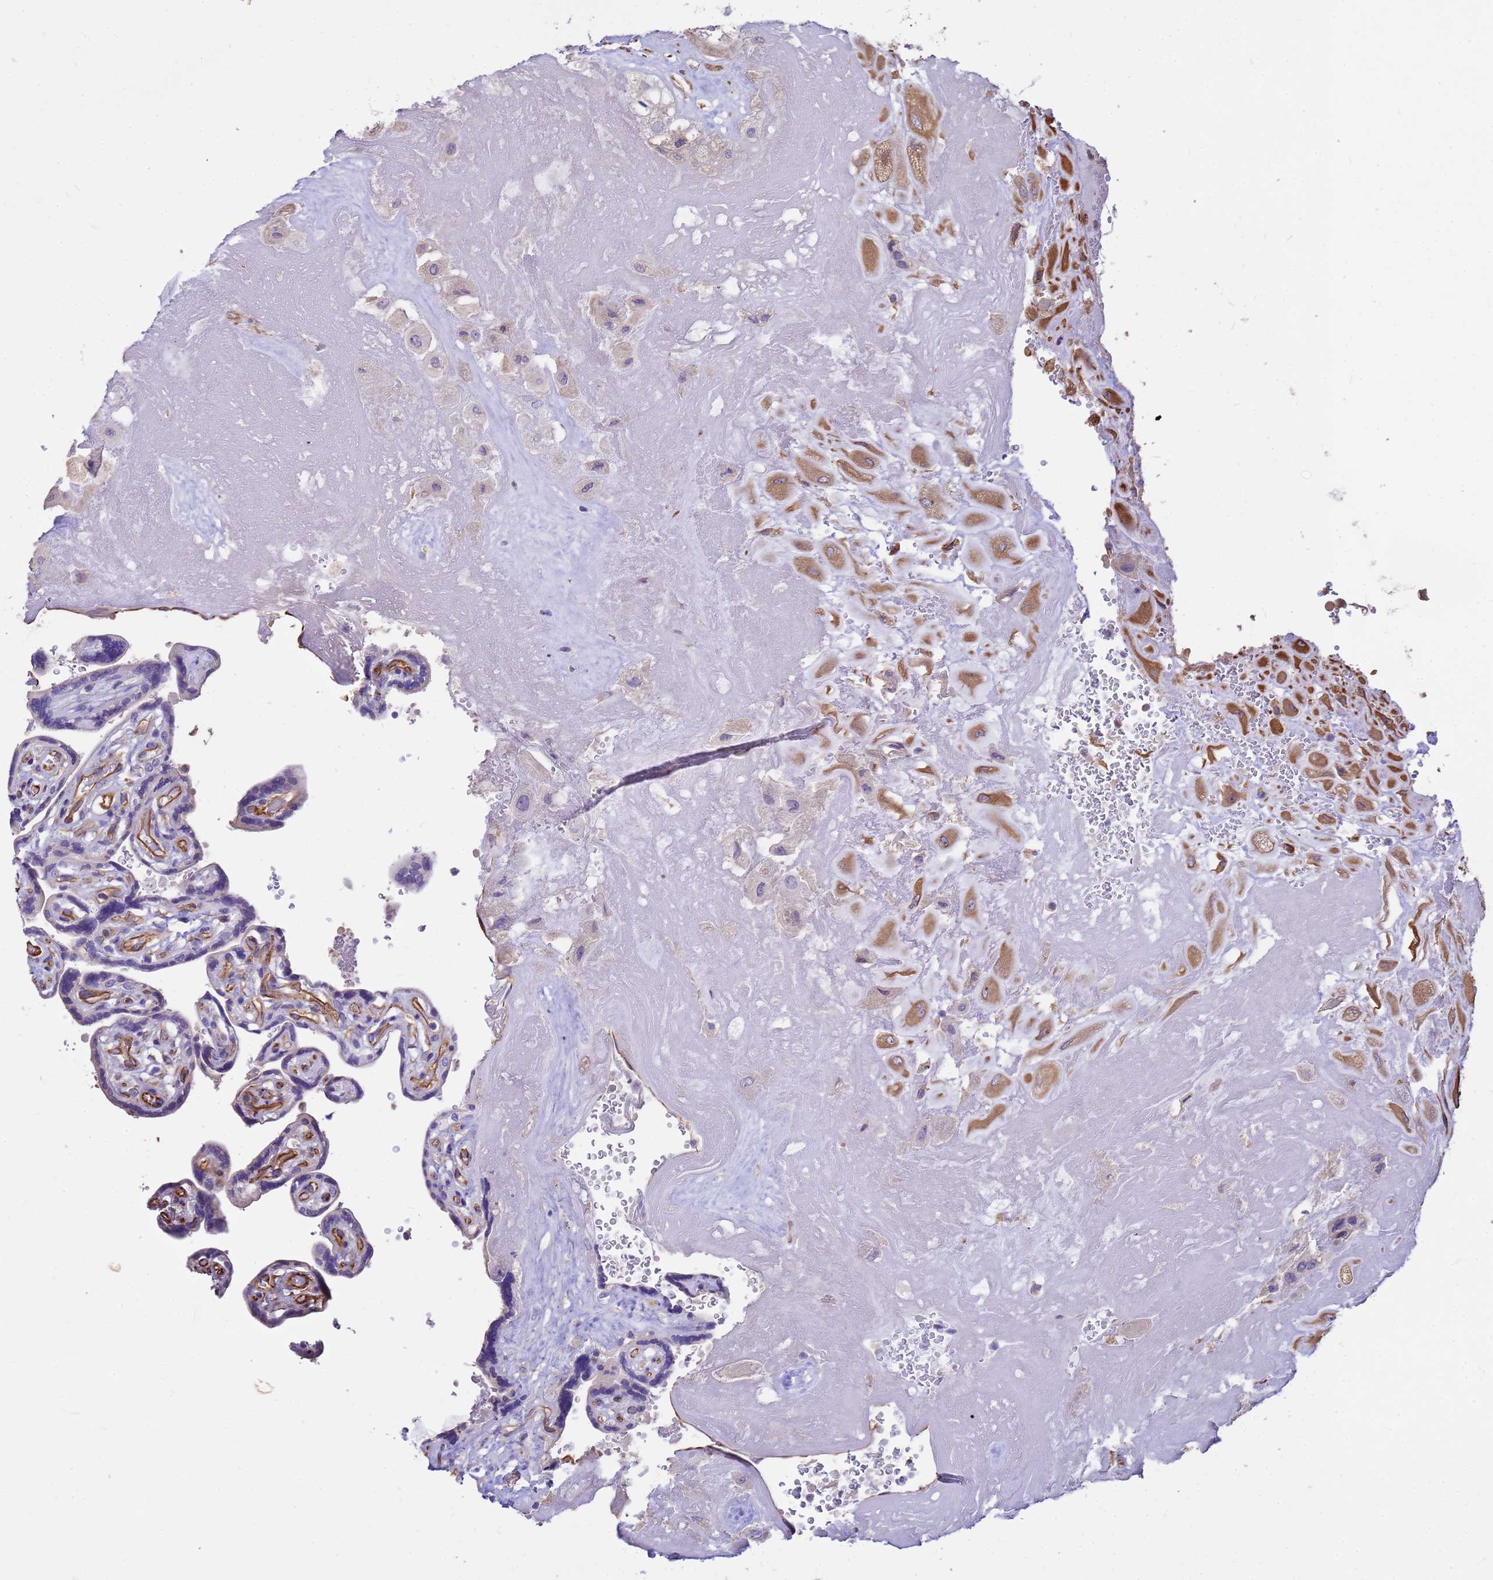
{"staining": {"intensity": "moderate", "quantity": ">75%", "location": "cytoplasmic/membranous"}, "tissue": "placenta", "cell_type": "Decidual cells", "image_type": "normal", "snomed": [{"axis": "morphology", "description": "Normal tissue, NOS"}, {"axis": "topography", "description": "Placenta"}], "caption": "IHC of normal human placenta displays medium levels of moderate cytoplasmic/membranous expression in approximately >75% of decidual cells. The protein is shown in brown color, while the nuclei are stained blue.", "gene": "TCEAL3", "patient": {"sex": "female", "age": 32}}